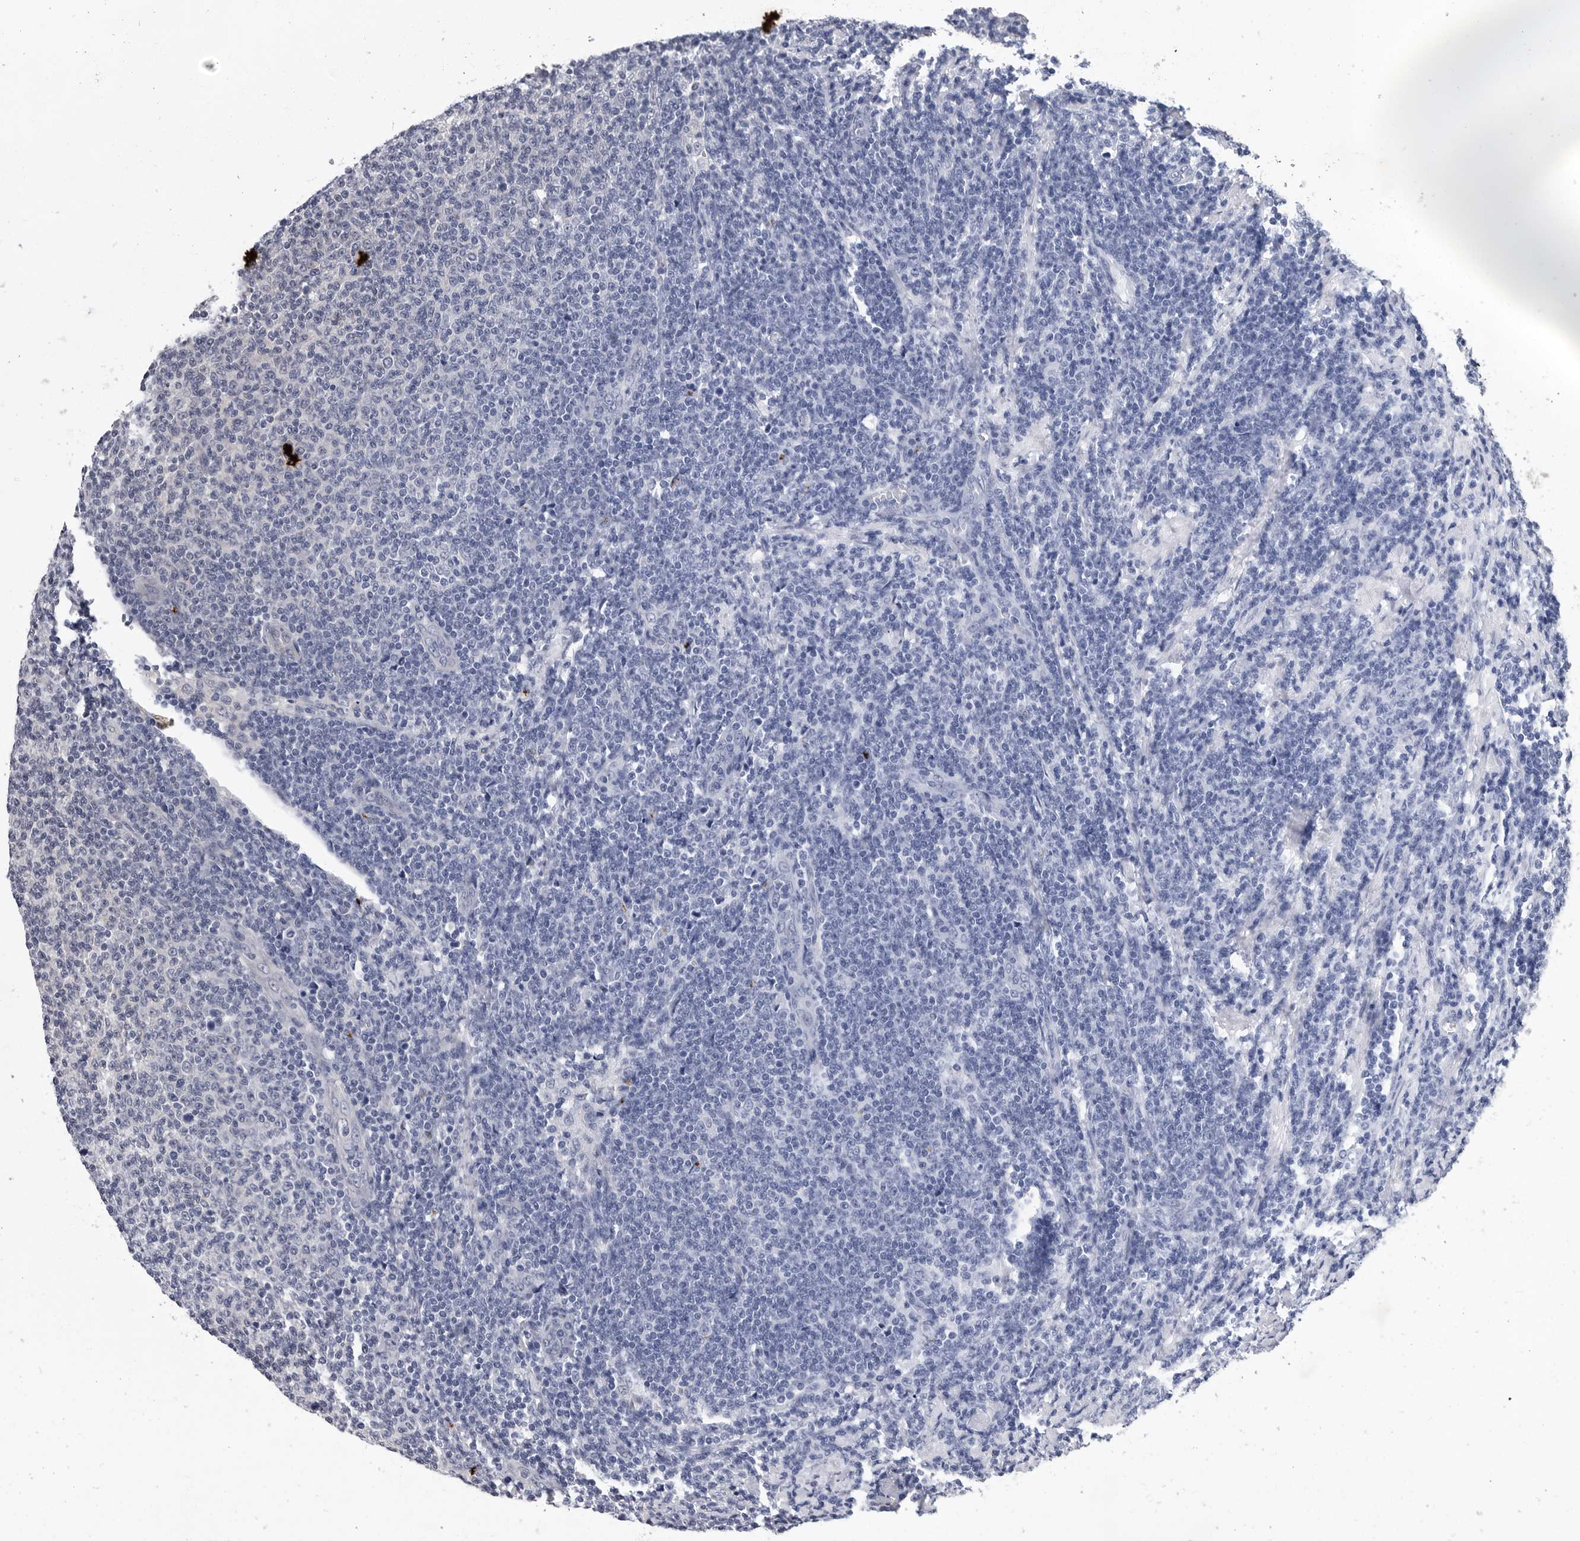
{"staining": {"intensity": "negative", "quantity": "none", "location": "none"}, "tissue": "lymphoma", "cell_type": "Tumor cells", "image_type": "cancer", "snomed": [{"axis": "morphology", "description": "Malignant lymphoma, non-Hodgkin's type, Low grade"}, {"axis": "topography", "description": "Lymph node"}], "caption": "There is no significant positivity in tumor cells of lymphoma. (DAB (3,3'-diaminobenzidine) immunohistochemistry visualized using brightfield microscopy, high magnification).", "gene": "KIAA1614", "patient": {"sex": "male", "age": 66}}